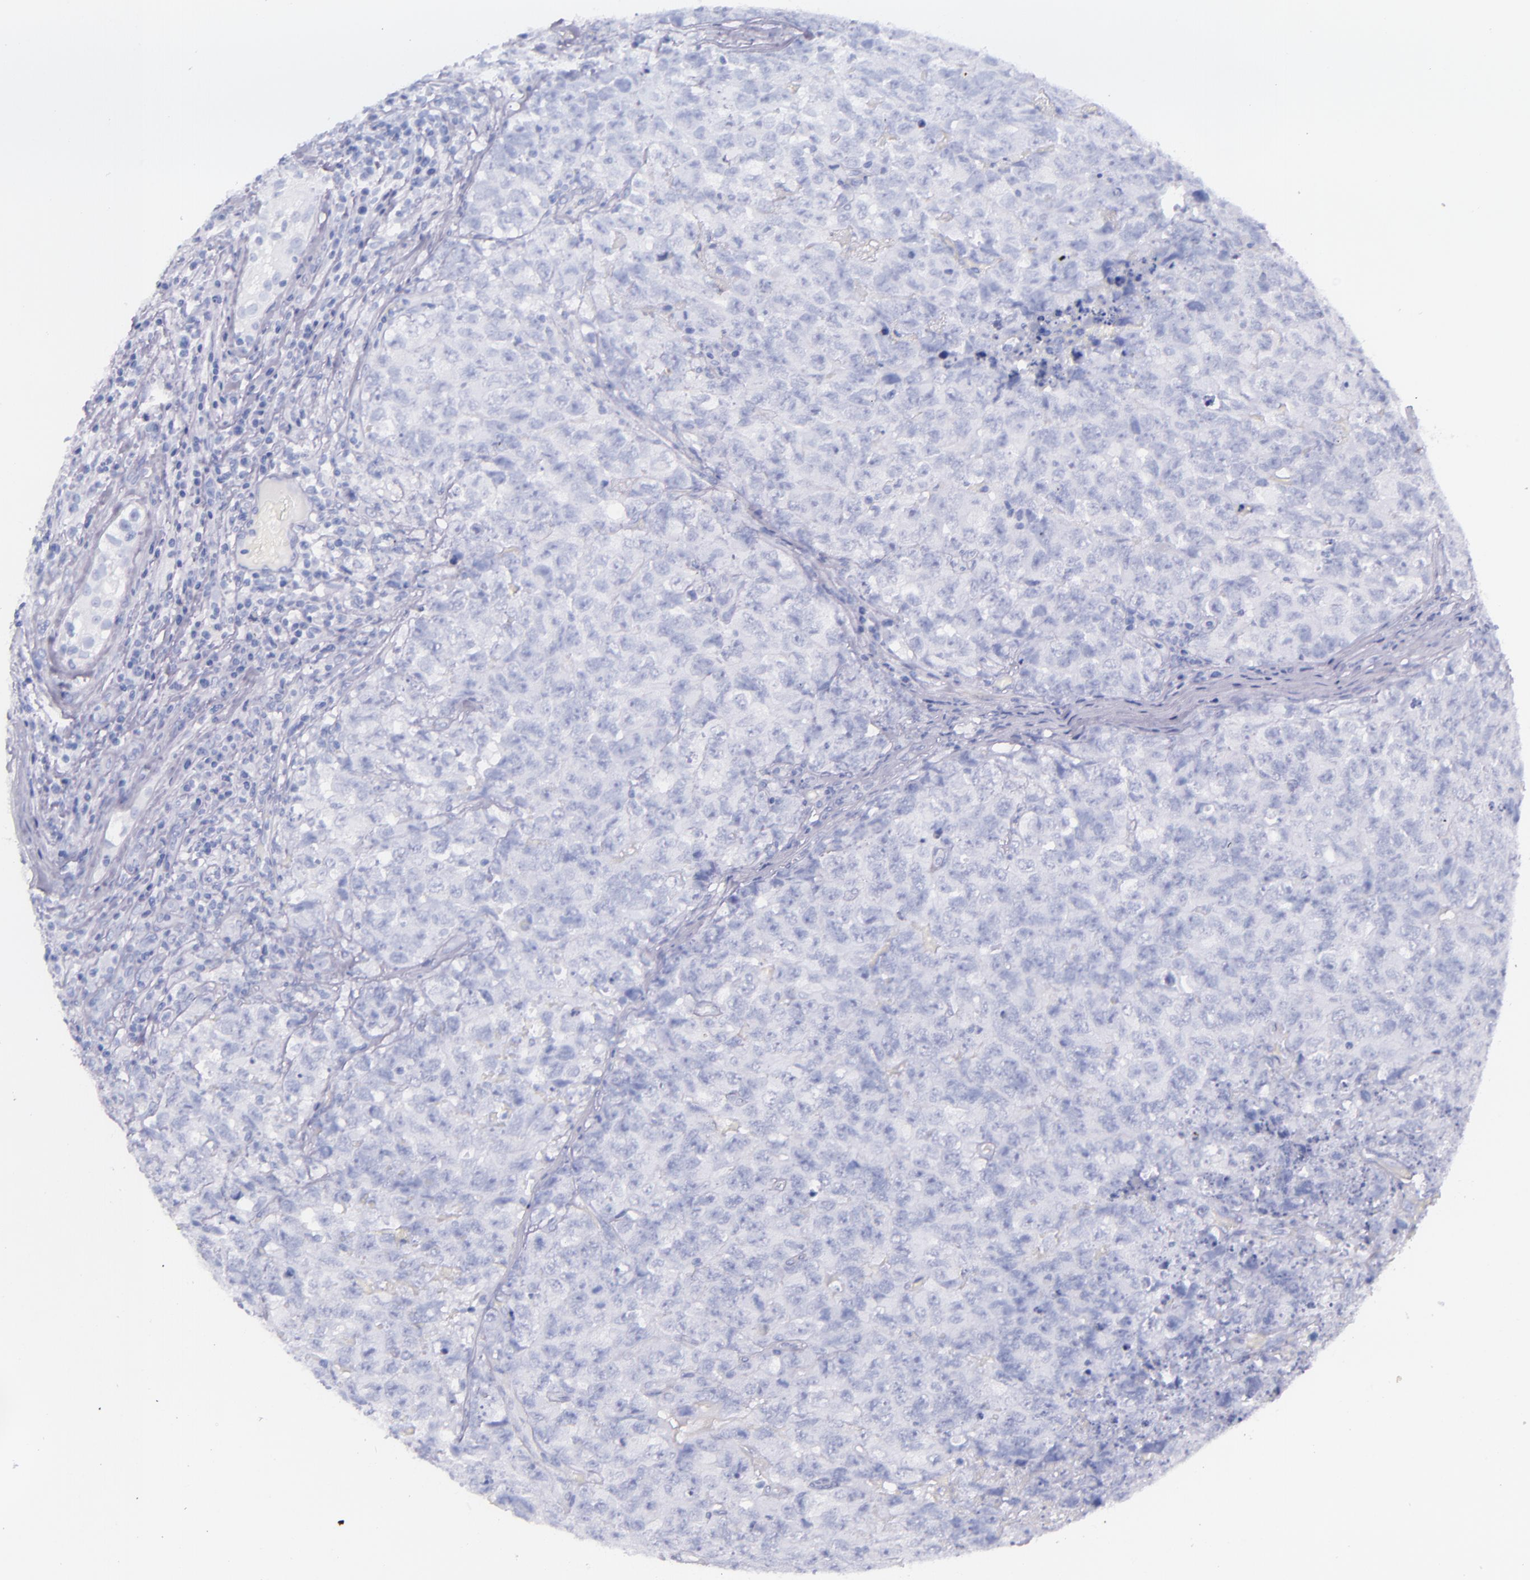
{"staining": {"intensity": "negative", "quantity": "none", "location": "none"}, "tissue": "testis cancer", "cell_type": "Tumor cells", "image_type": "cancer", "snomed": [{"axis": "morphology", "description": "Carcinoma, Embryonal, NOS"}, {"axis": "topography", "description": "Testis"}], "caption": "Immunohistochemistry histopathology image of neoplastic tissue: human testis cancer stained with DAB exhibits no significant protein expression in tumor cells.", "gene": "SFTPB", "patient": {"sex": "male", "age": 31}}